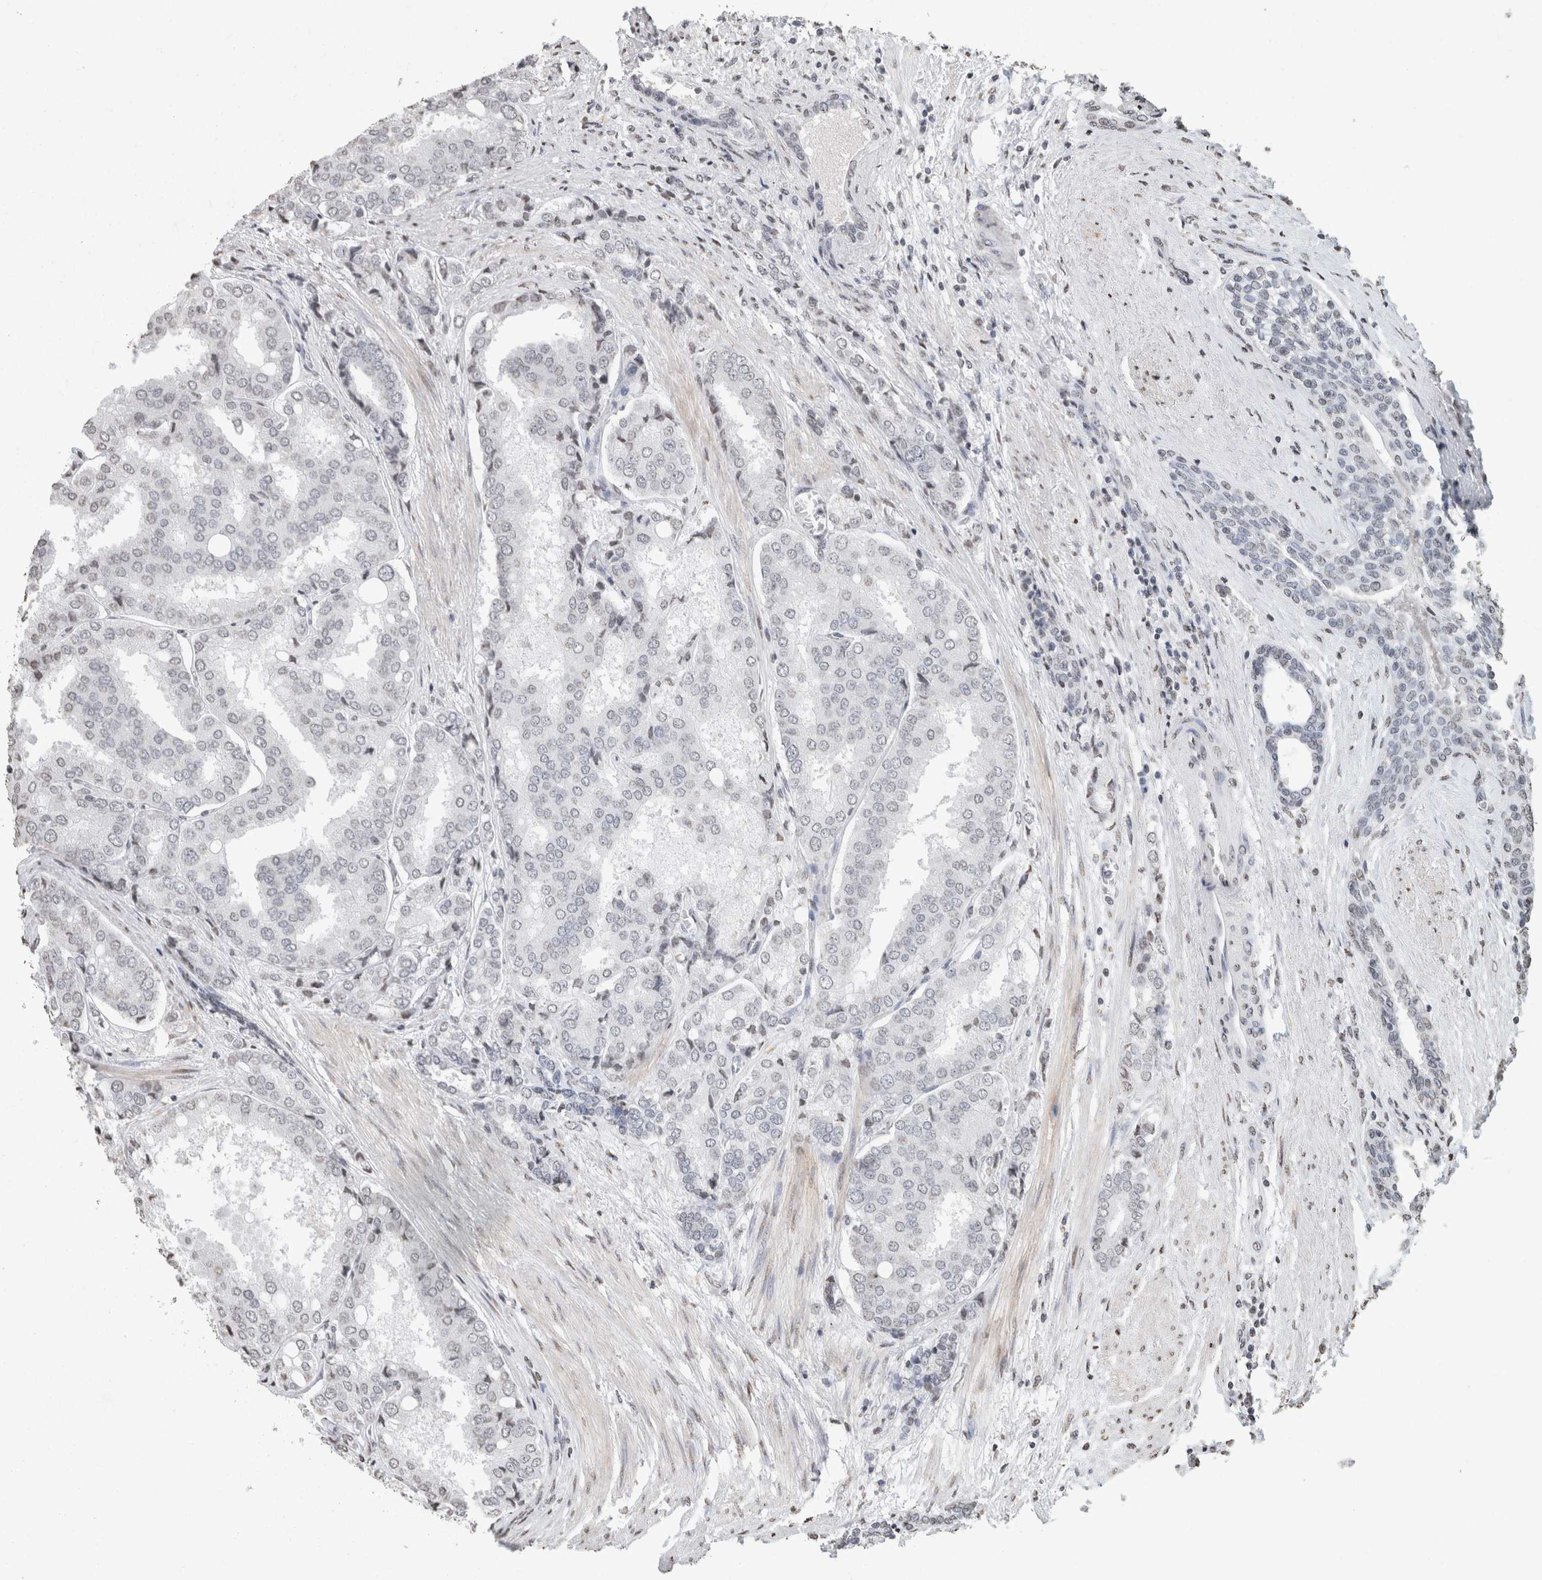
{"staining": {"intensity": "negative", "quantity": "none", "location": "none"}, "tissue": "prostate cancer", "cell_type": "Tumor cells", "image_type": "cancer", "snomed": [{"axis": "morphology", "description": "Adenocarcinoma, High grade"}, {"axis": "topography", "description": "Prostate"}], "caption": "DAB immunohistochemical staining of prostate high-grade adenocarcinoma displays no significant expression in tumor cells.", "gene": "CNTN1", "patient": {"sex": "male", "age": 50}}